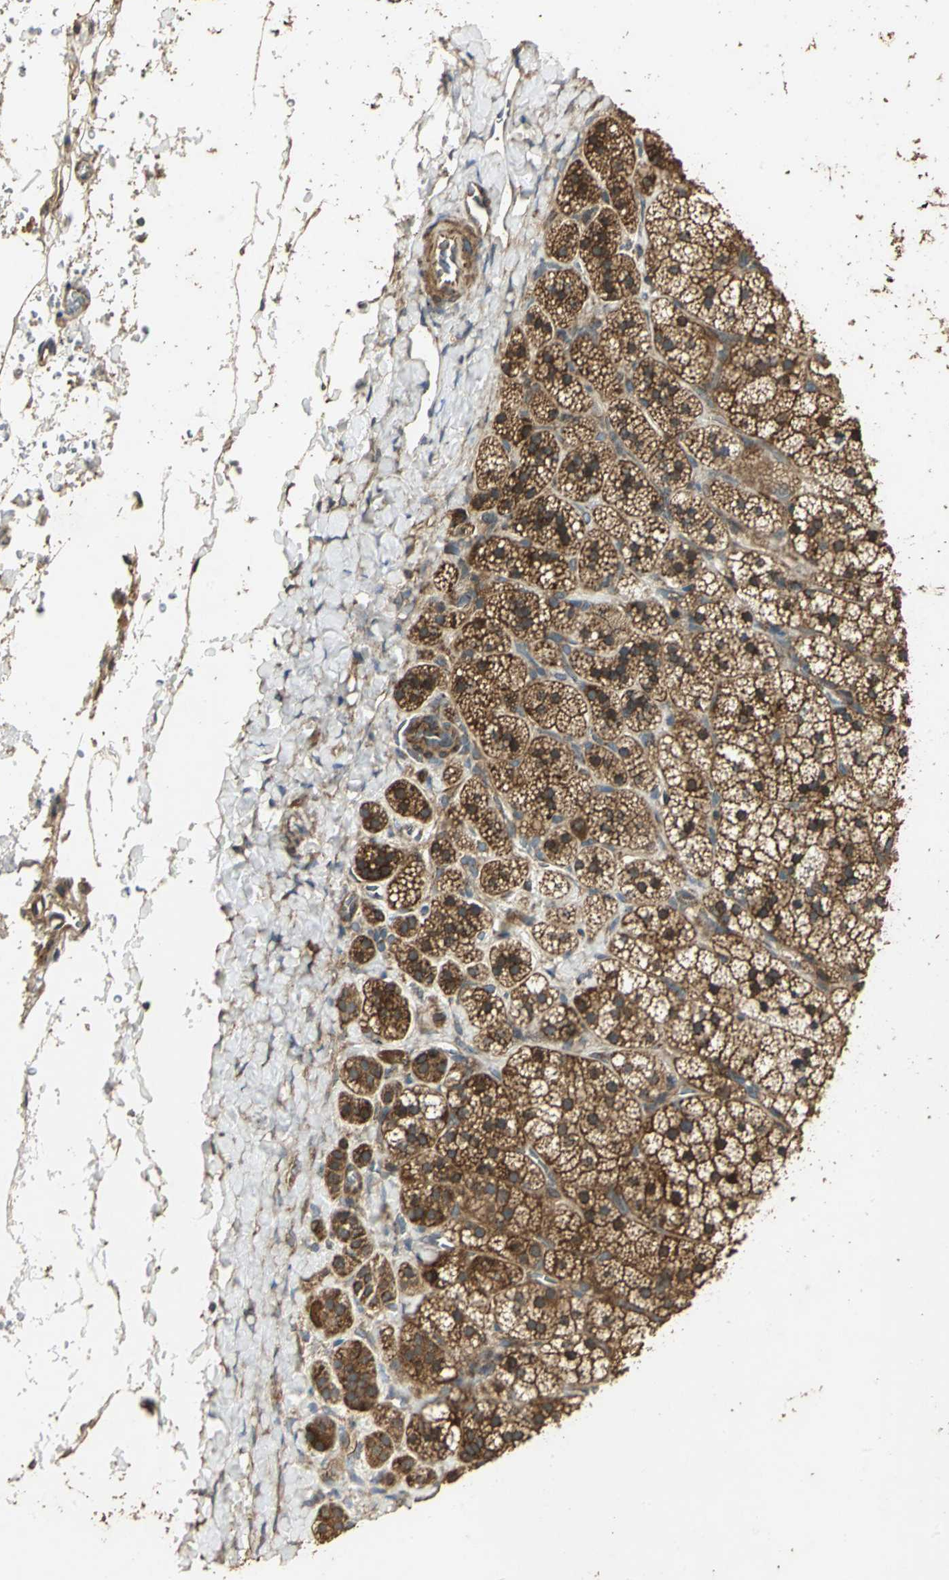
{"staining": {"intensity": "strong", "quantity": ">75%", "location": "cytoplasmic/membranous"}, "tissue": "adrenal gland", "cell_type": "Glandular cells", "image_type": "normal", "snomed": [{"axis": "morphology", "description": "Normal tissue, NOS"}, {"axis": "topography", "description": "Adrenal gland"}], "caption": "High-magnification brightfield microscopy of benign adrenal gland stained with DAB (brown) and counterstained with hematoxylin (blue). glandular cells exhibit strong cytoplasmic/membranous positivity is appreciated in approximately>75% of cells.", "gene": "KANK1", "patient": {"sex": "female", "age": 44}}